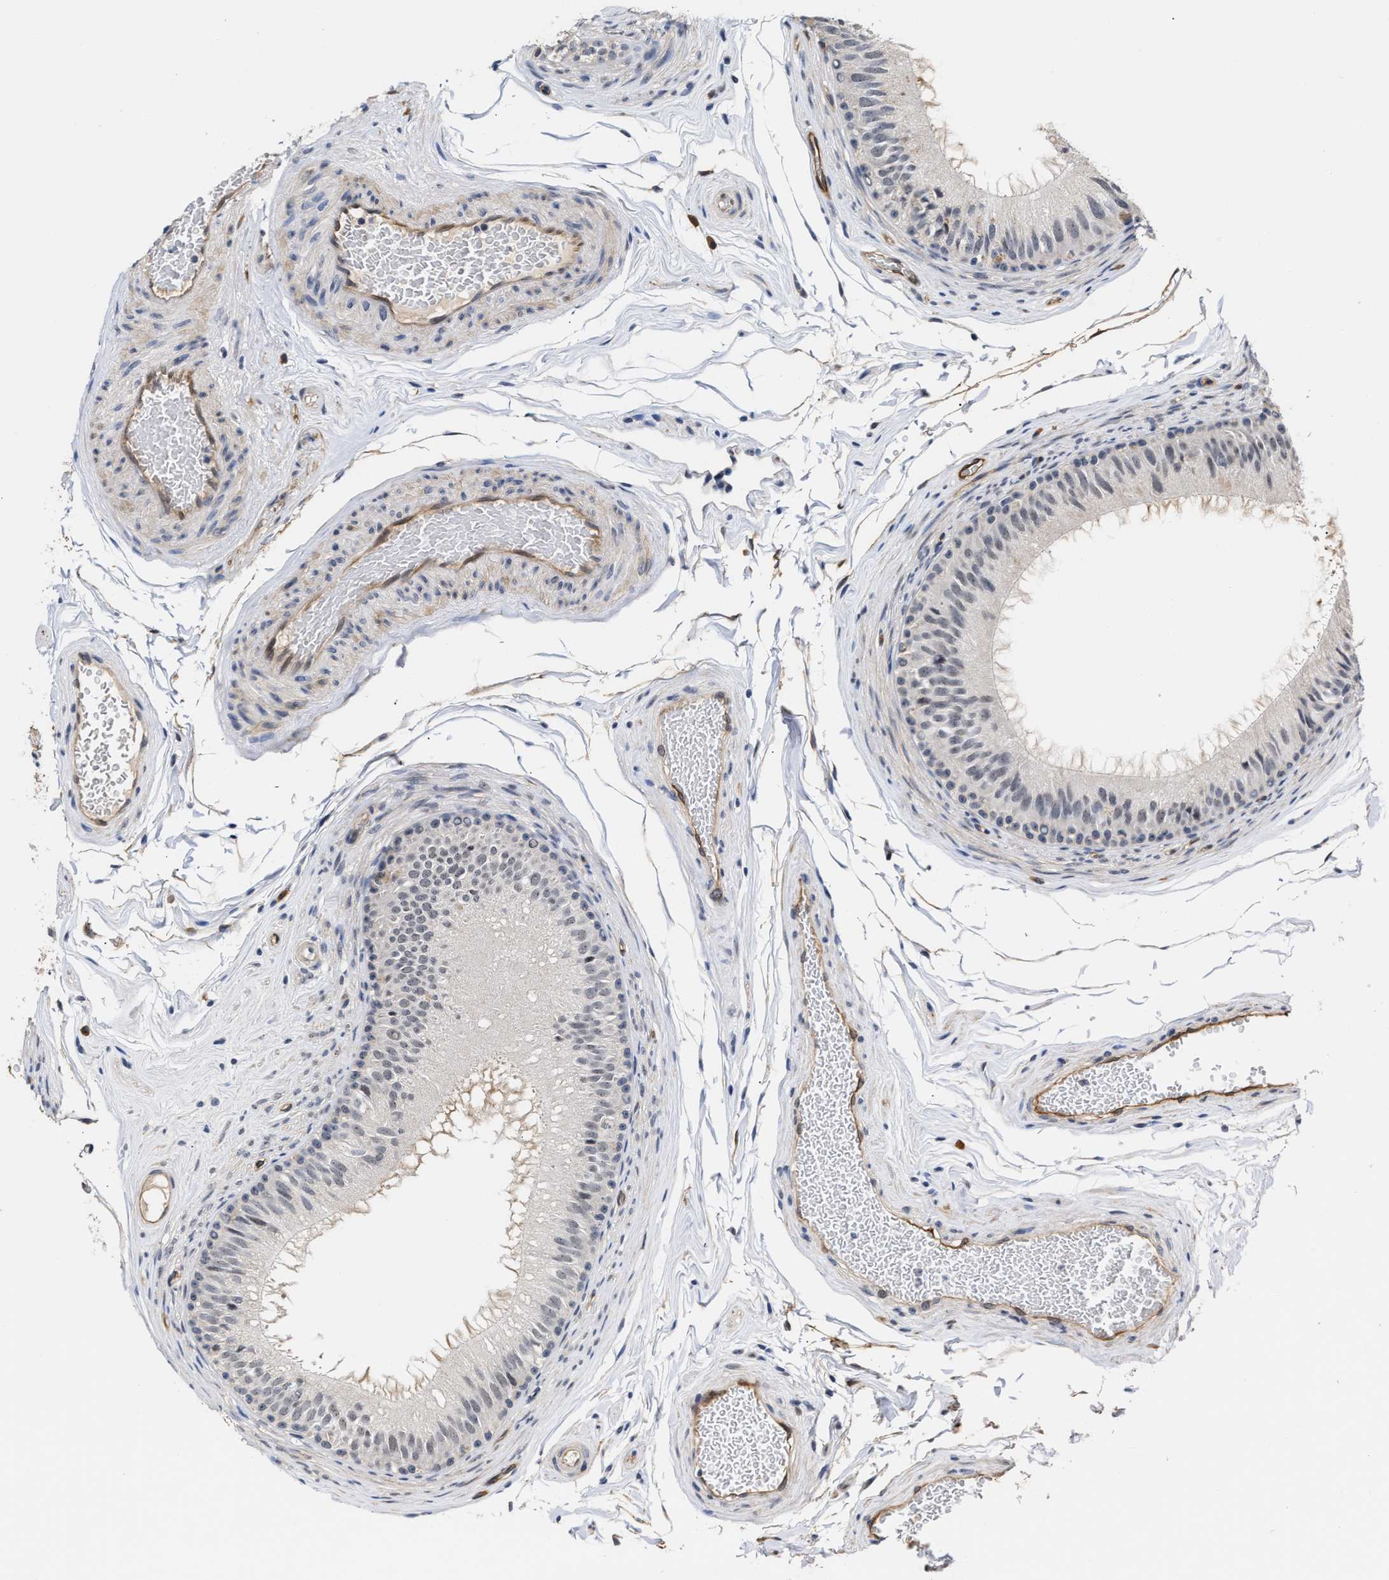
{"staining": {"intensity": "negative", "quantity": "none", "location": "none"}, "tissue": "epididymis", "cell_type": "Glandular cells", "image_type": "normal", "snomed": [{"axis": "morphology", "description": "Normal tissue, NOS"}, {"axis": "topography", "description": "Testis"}, {"axis": "topography", "description": "Epididymis"}], "caption": "IHC micrograph of unremarkable epididymis stained for a protein (brown), which shows no positivity in glandular cells.", "gene": "AHNAK2", "patient": {"sex": "male", "age": 36}}